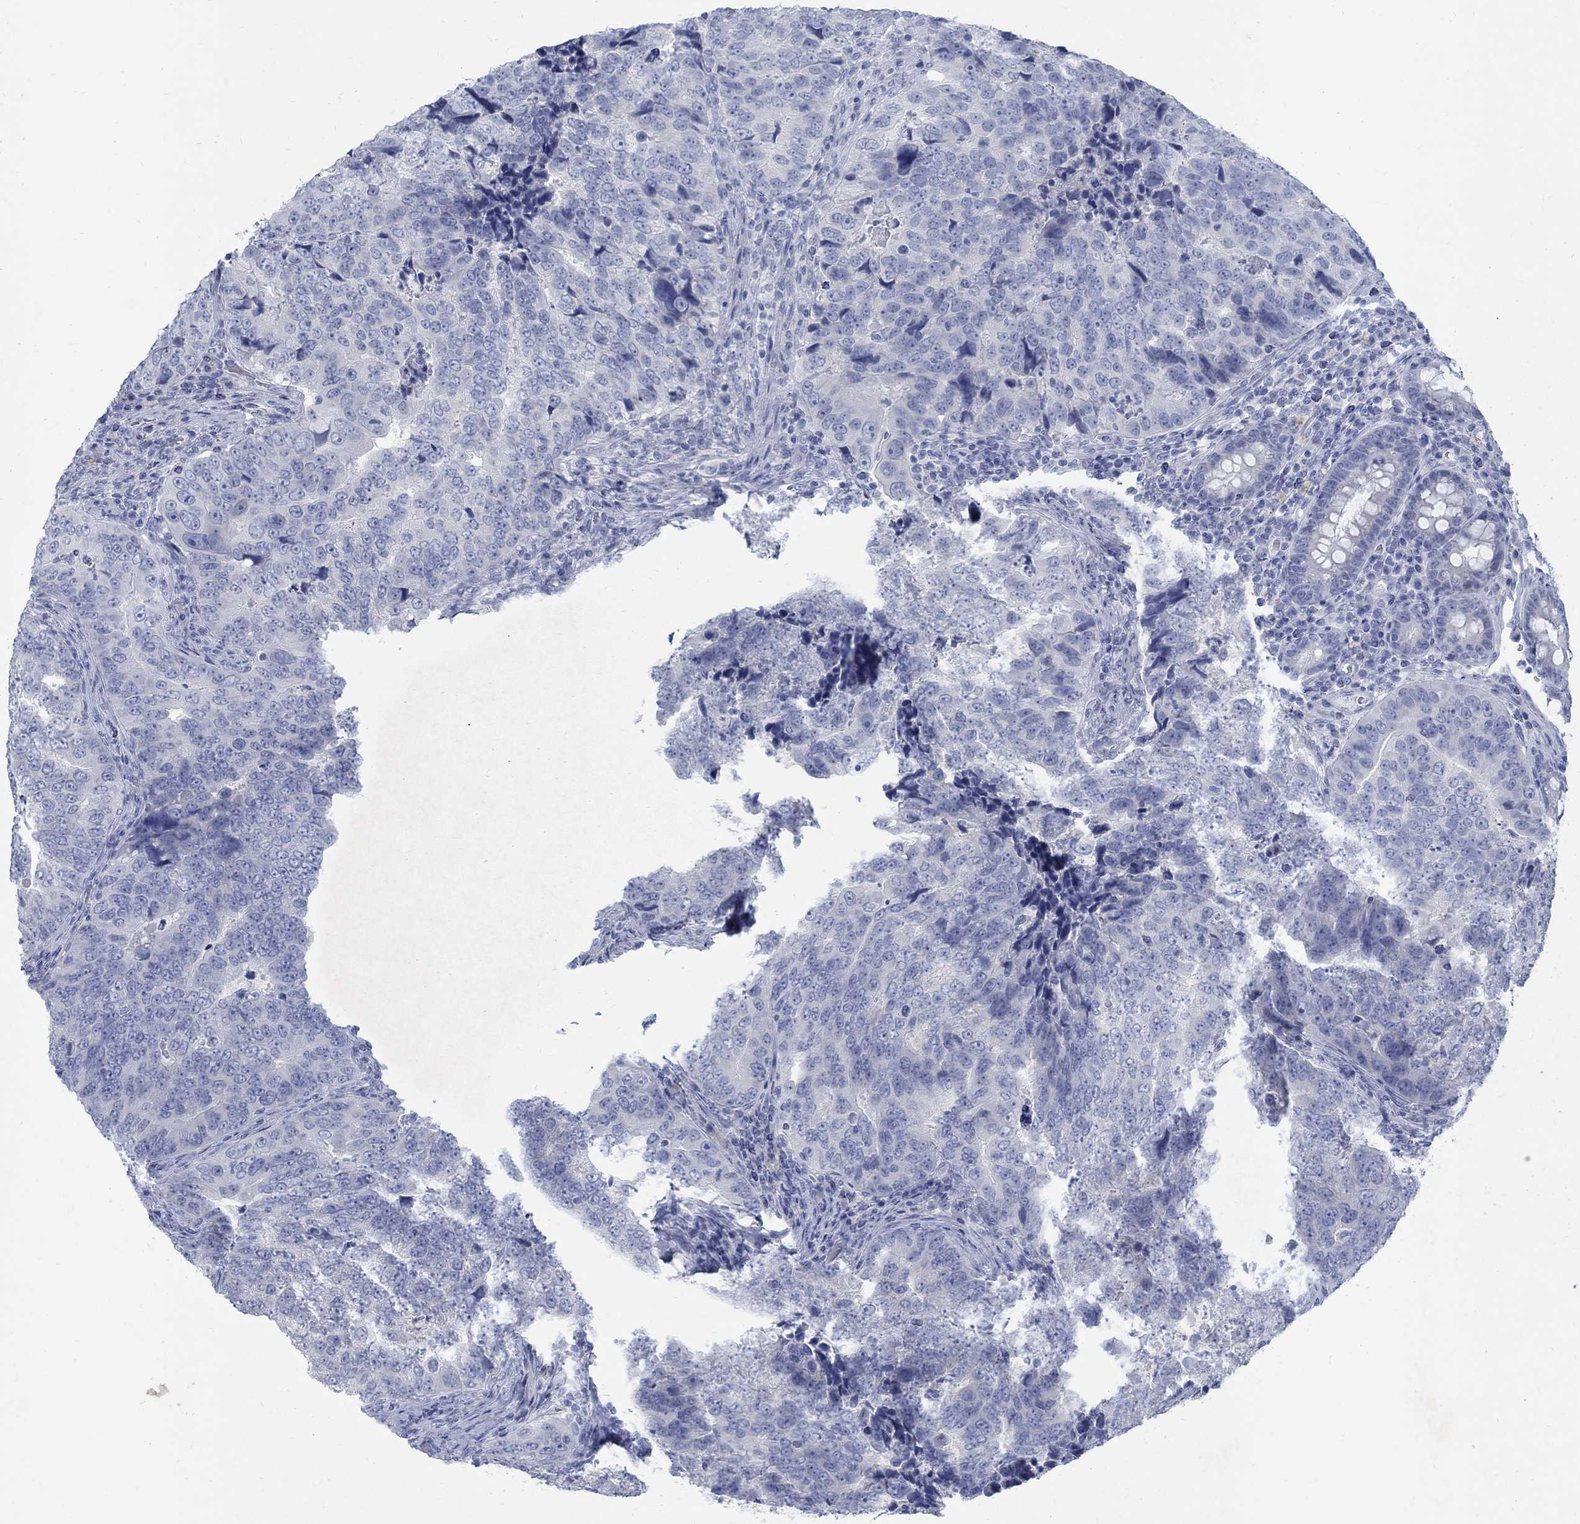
{"staining": {"intensity": "negative", "quantity": "none", "location": "none"}, "tissue": "colorectal cancer", "cell_type": "Tumor cells", "image_type": "cancer", "snomed": [{"axis": "morphology", "description": "Adenocarcinoma, NOS"}, {"axis": "topography", "description": "Colon"}], "caption": "Tumor cells show no significant protein positivity in colorectal cancer.", "gene": "RFTN2", "patient": {"sex": "female", "age": 72}}